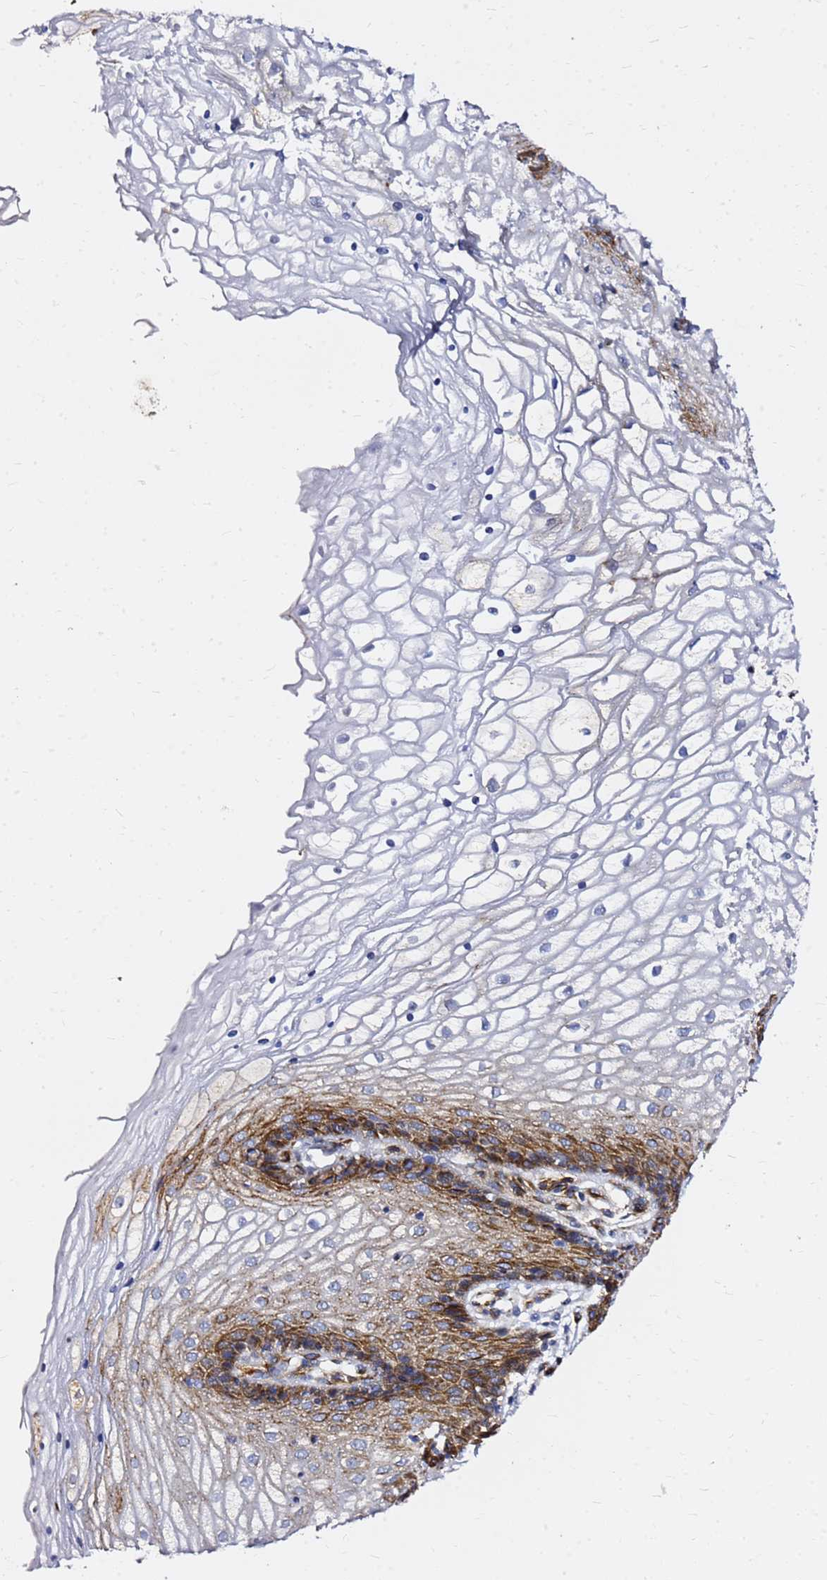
{"staining": {"intensity": "moderate", "quantity": "25%-75%", "location": "cytoplasmic/membranous"}, "tissue": "vagina", "cell_type": "Squamous epithelial cells", "image_type": "normal", "snomed": [{"axis": "morphology", "description": "Normal tissue, NOS"}, {"axis": "topography", "description": "Vagina"}], "caption": "Protein expression by immunohistochemistry (IHC) demonstrates moderate cytoplasmic/membranous staining in approximately 25%-75% of squamous epithelial cells in unremarkable vagina.", "gene": "TUBA8", "patient": {"sex": "female", "age": 34}}